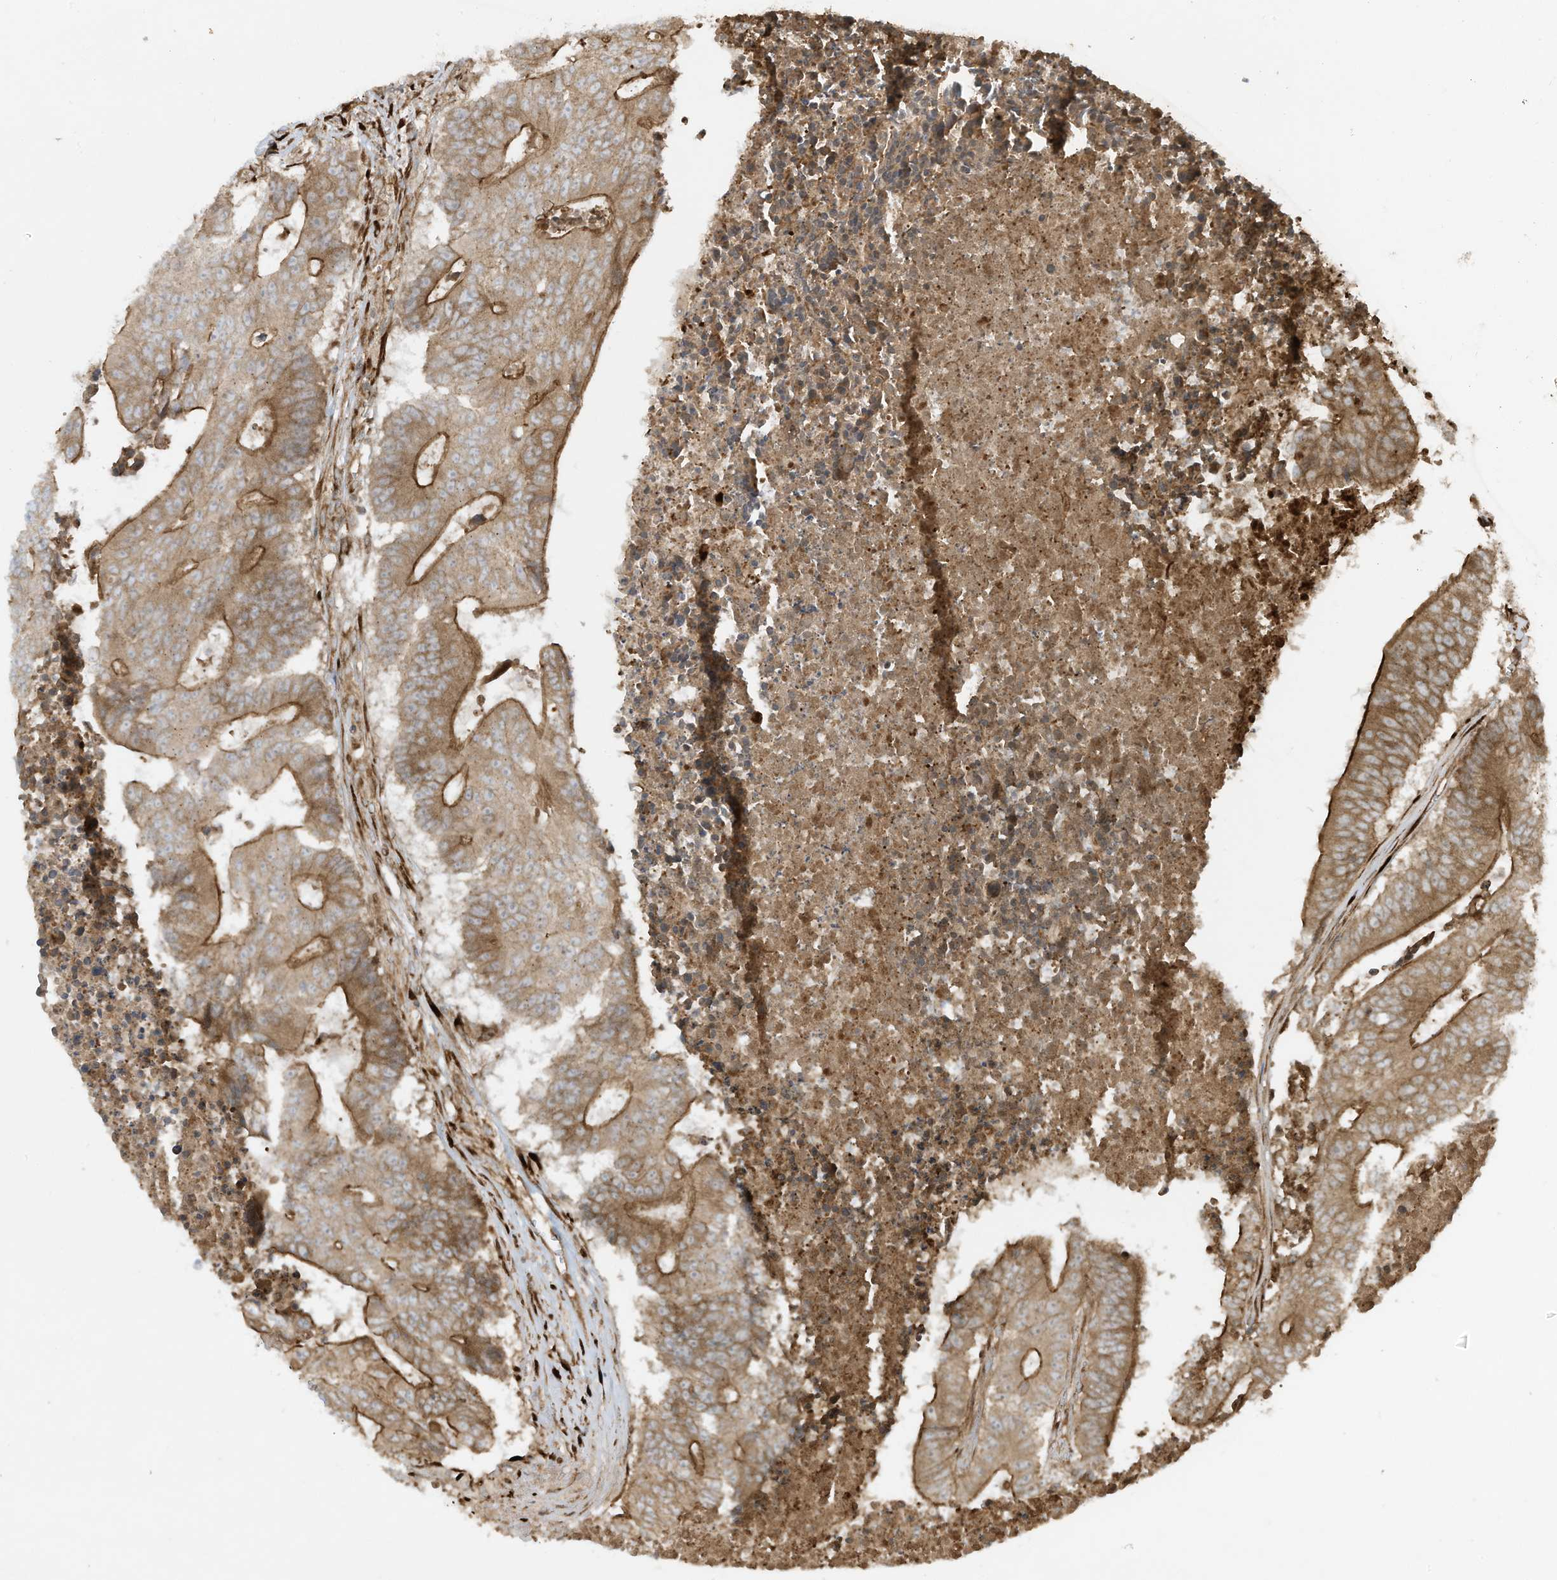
{"staining": {"intensity": "moderate", "quantity": ">75%", "location": "cytoplasmic/membranous"}, "tissue": "colorectal cancer", "cell_type": "Tumor cells", "image_type": "cancer", "snomed": [{"axis": "morphology", "description": "Adenocarcinoma, NOS"}, {"axis": "topography", "description": "Colon"}], "caption": "The image displays staining of colorectal adenocarcinoma, revealing moderate cytoplasmic/membranous protein positivity (brown color) within tumor cells.", "gene": "DDIT4", "patient": {"sex": "male", "age": 87}}